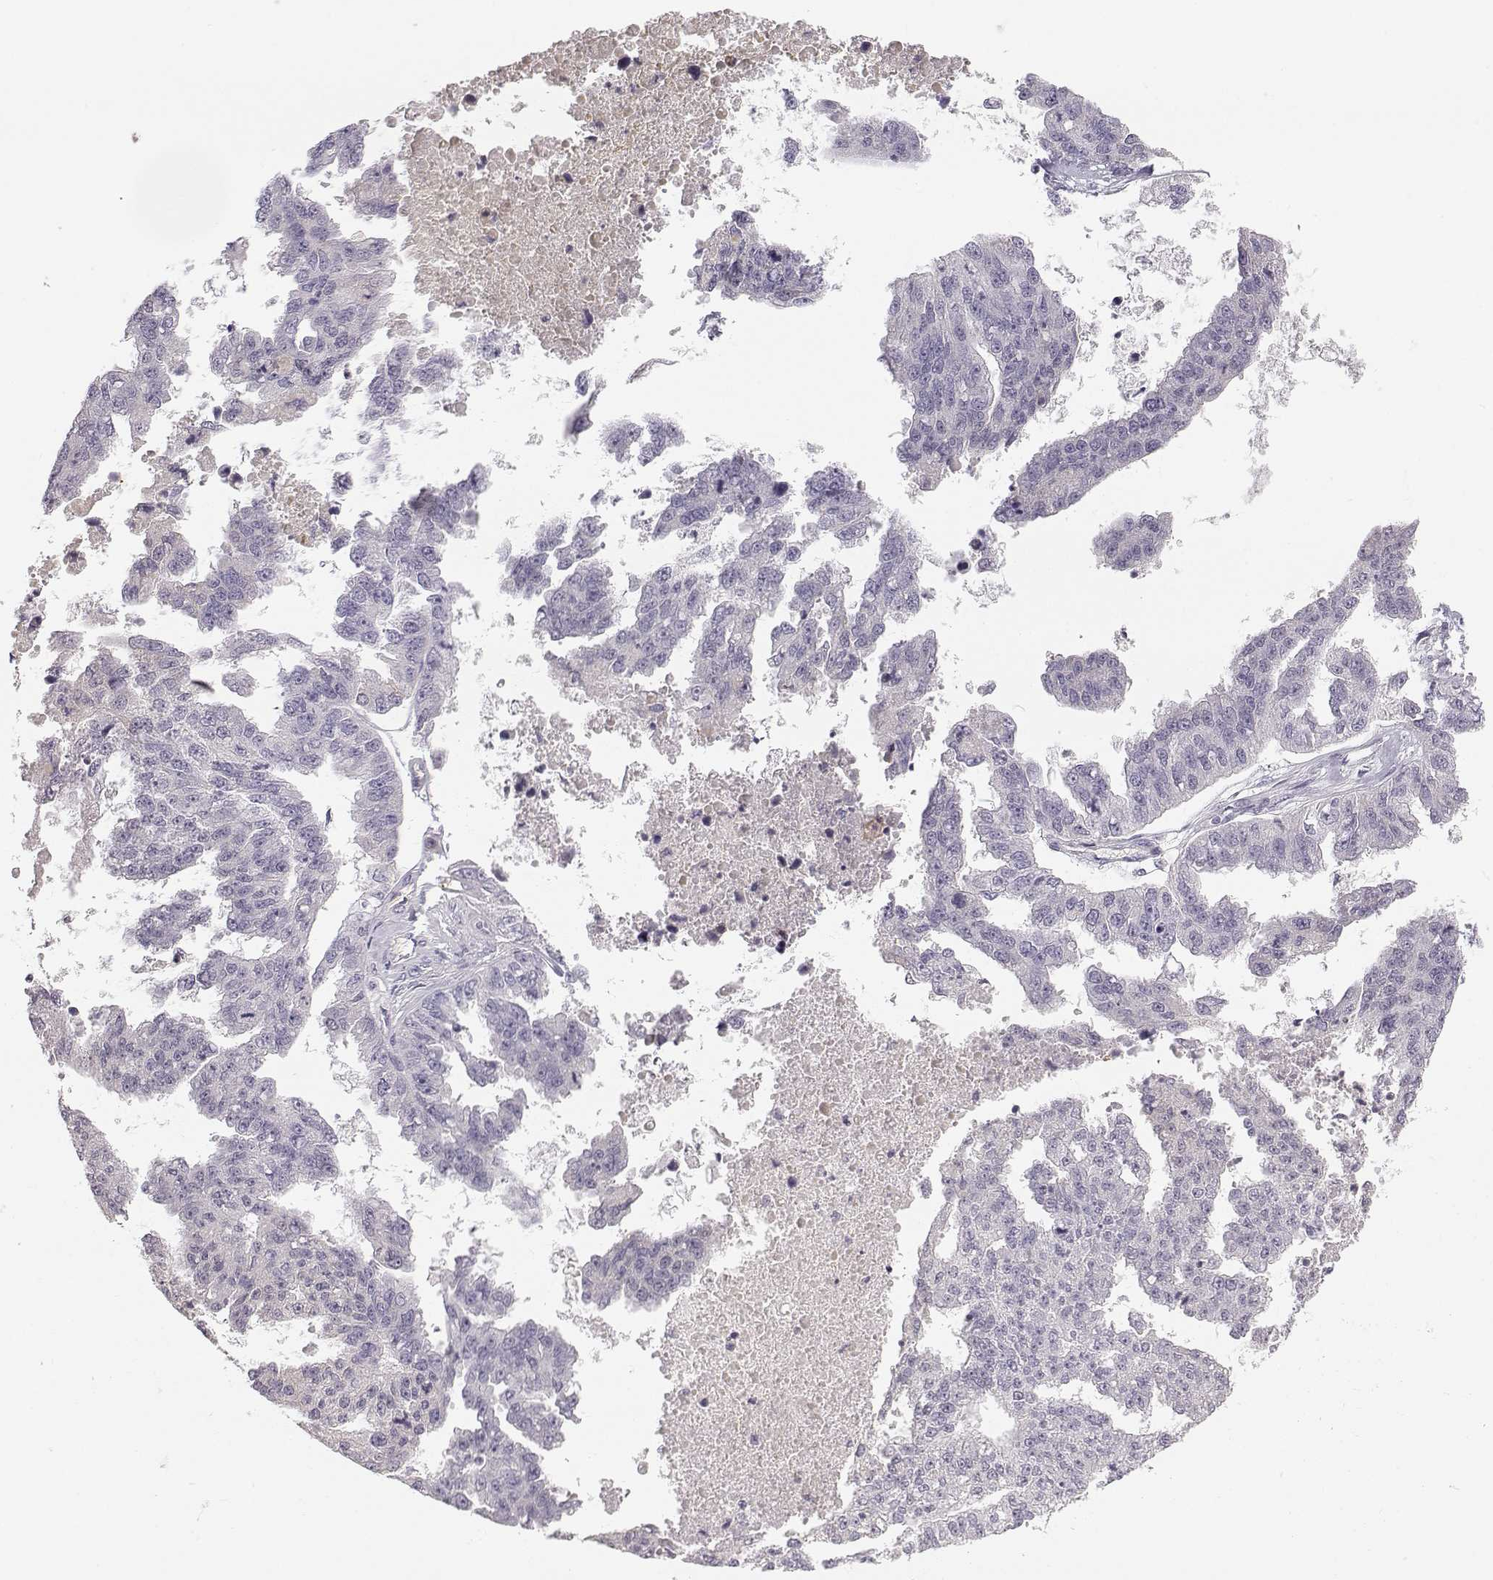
{"staining": {"intensity": "negative", "quantity": "none", "location": "none"}, "tissue": "ovarian cancer", "cell_type": "Tumor cells", "image_type": "cancer", "snomed": [{"axis": "morphology", "description": "Cystadenocarcinoma, serous, NOS"}, {"axis": "topography", "description": "Ovary"}], "caption": "Ovarian cancer (serous cystadenocarcinoma) was stained to show a protein in brown. There is no significant staining in tumor cells.", "gene": "ACSL6", "patient": {"sex": "female", "age": 58}}